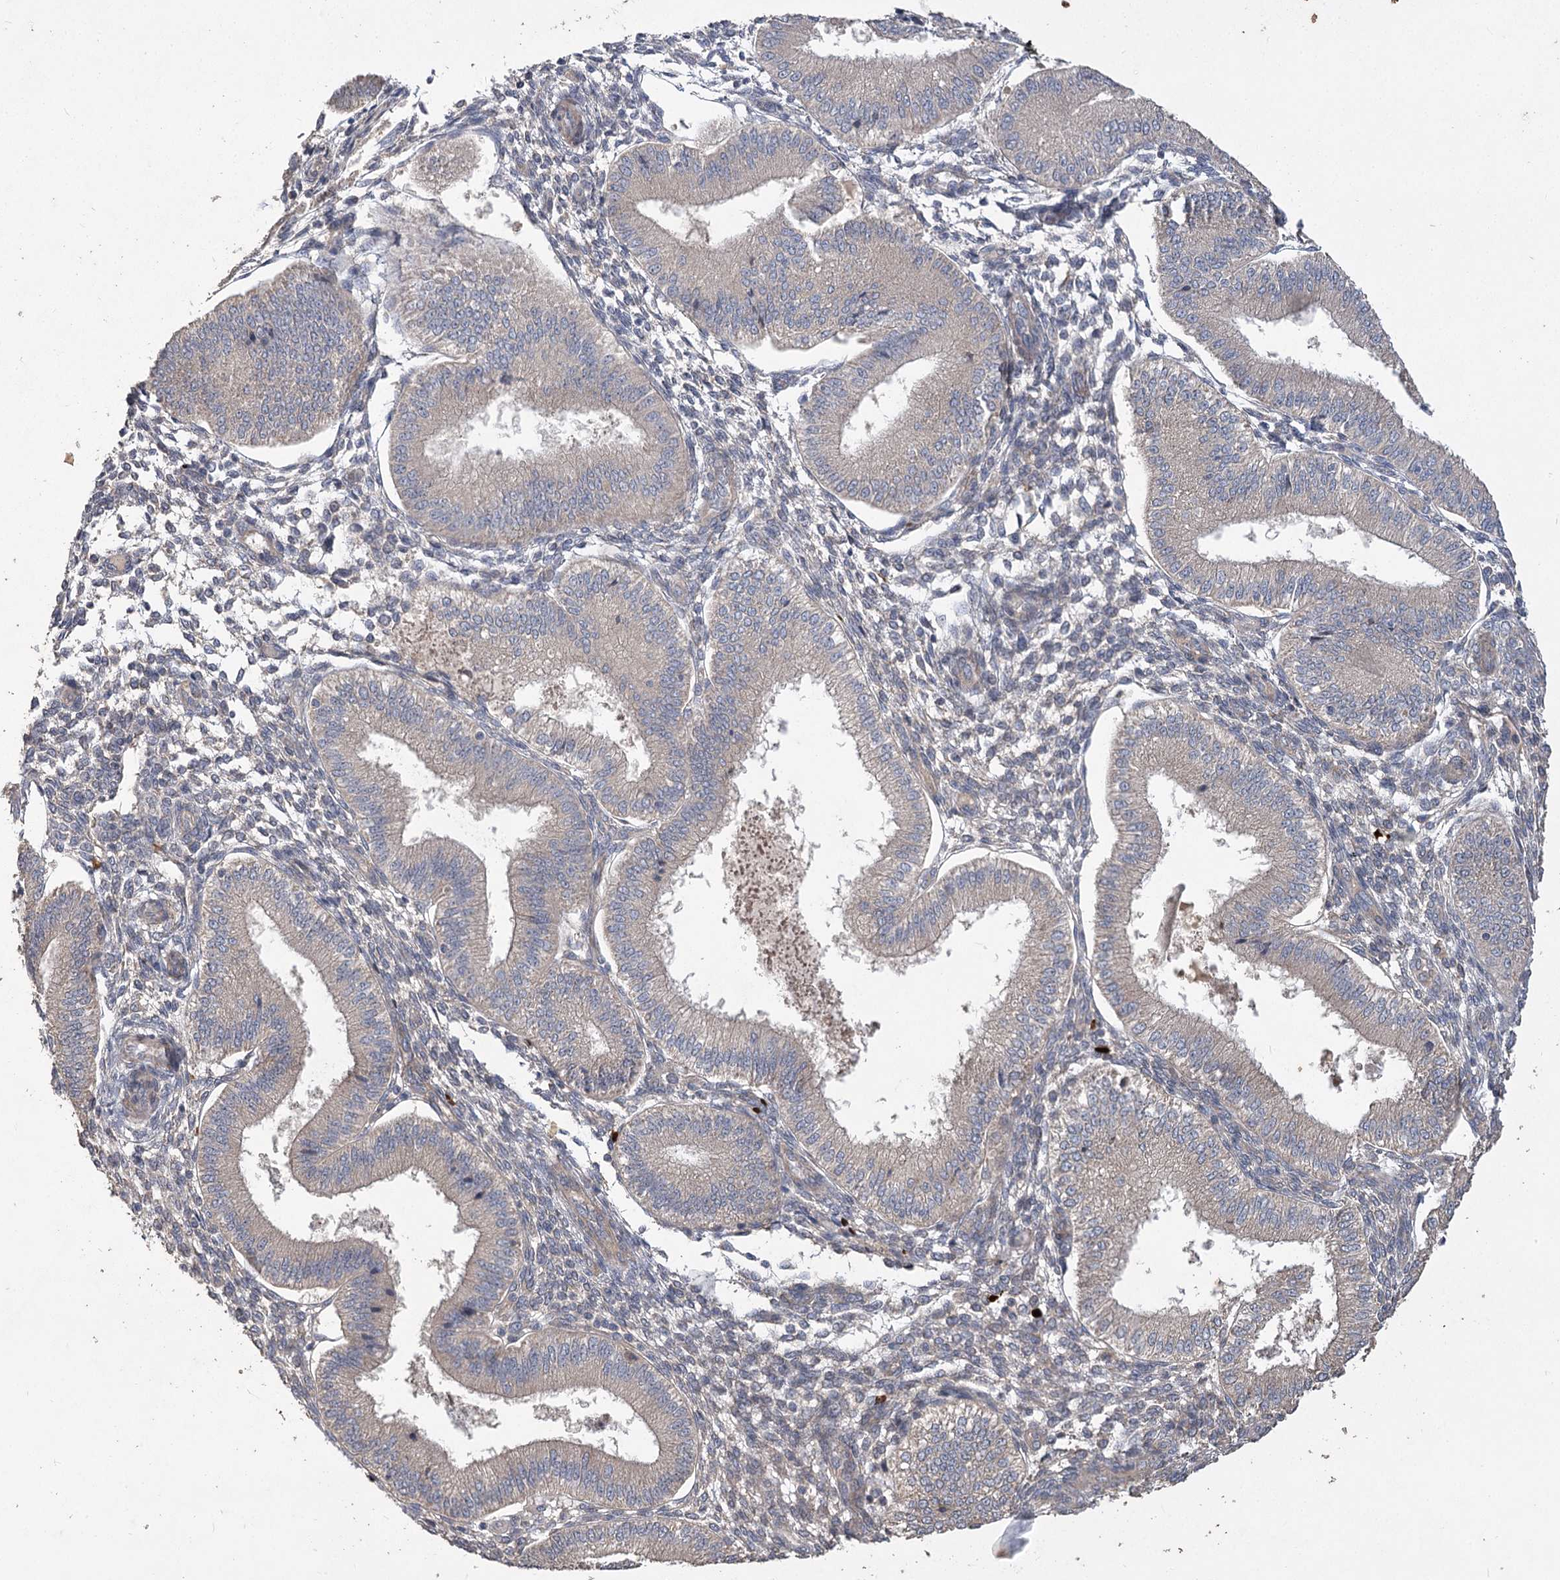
{"staining": {"intensity": "weak", "quantity": "<25%", "location": "cytoplasmic/membranous"}, "tissue": "endometrium", "cell_type": "Cells in endometrial stroma", "image_type": "normal", "snomed": [{"axis": "morphology", "description": "Normal tissue, NOS"}, {"axis": "topography", "description": "Endometrium"}], "caption": "IHC image of unremarkable human endometrium stained for a protein (brown), which exhibits no staining in cells in endometrial stroma.", "gene": "RIN2", "patient": {"sex": "female", "age": 39}}